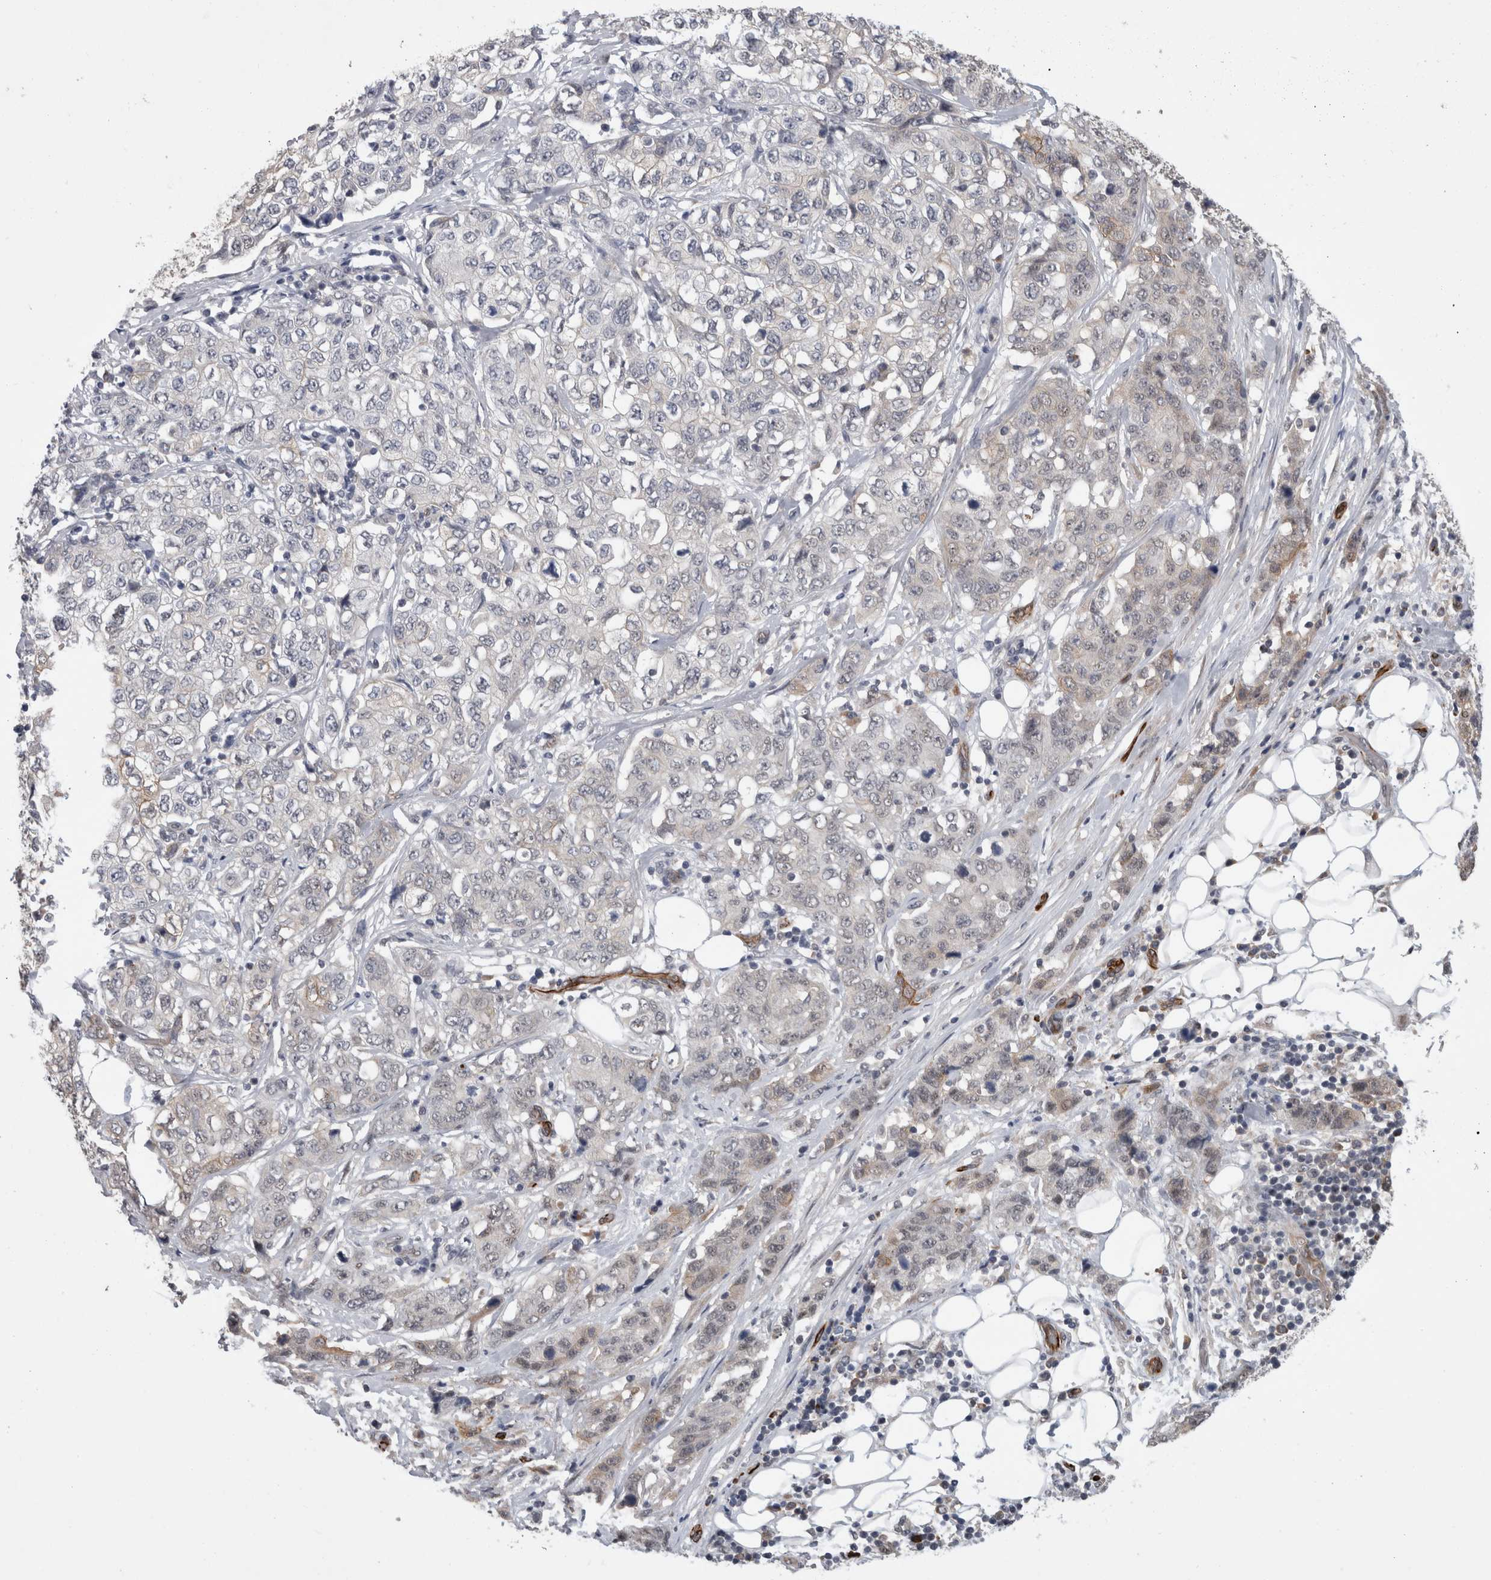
{"staining": {"intensity": "weak", "quantity": "<25%", "location": "cytoplasmic/membranous"}, "tissue": "stomach cancer", "cell_type": "Tumor cells", "image_type": "cancer", "snomed": [{"axis": "morphology", "description": "Adenocarcinoma, NOS"}, {"axis": "topography", "description": "Stomach"}], "caption": "A photomicrograph of human stomach cancer is negative for staining in tumor cells. The staining was performed using DAB to visualize the protein expression in brown, while the nuclei were stained in blue with hematoxylin (Magnification: 20x).", "gene": "FAM83H", "patient": {"sex": "male", "age": 48}}